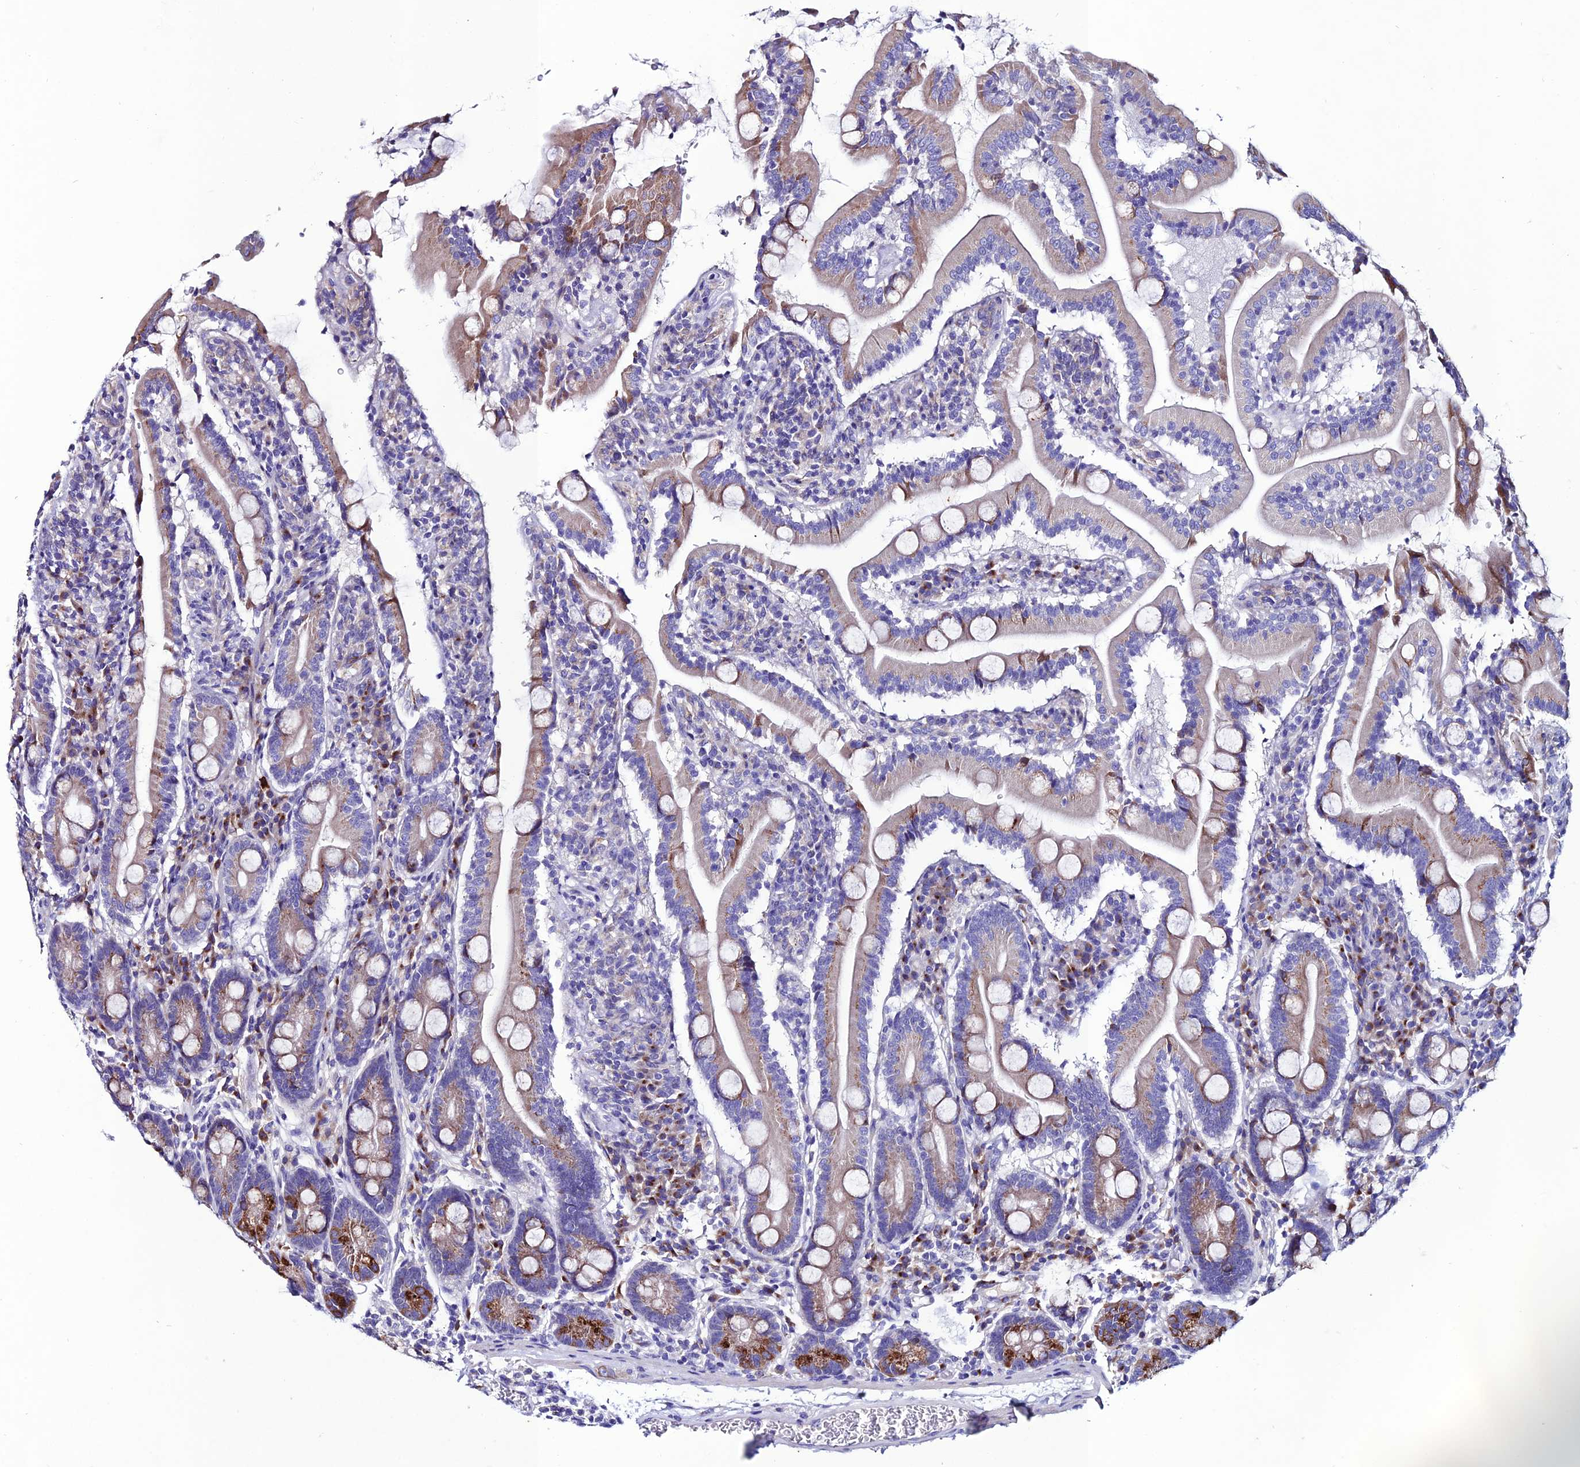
{"staining": {"intensity": "strong", "quantity": "<25%", "location": "cytoplasmic/membranous"}, "tissue": "duodenum", "cell_type": "Glandular cells", "image_type": "normal", "snomed": [{"axis": "morphology", "description": "Normal tissue, NOS"}, {"axis": "topography", "description": "Duodenum"}], "caption": "A medium amount of strong cytoplasmic/membranous staining is seen in approximately <25% of glandular cells in unremarkable duodenum.", "gene": "OR51Q1", "patient": {"sex": "male", "age": 35}}